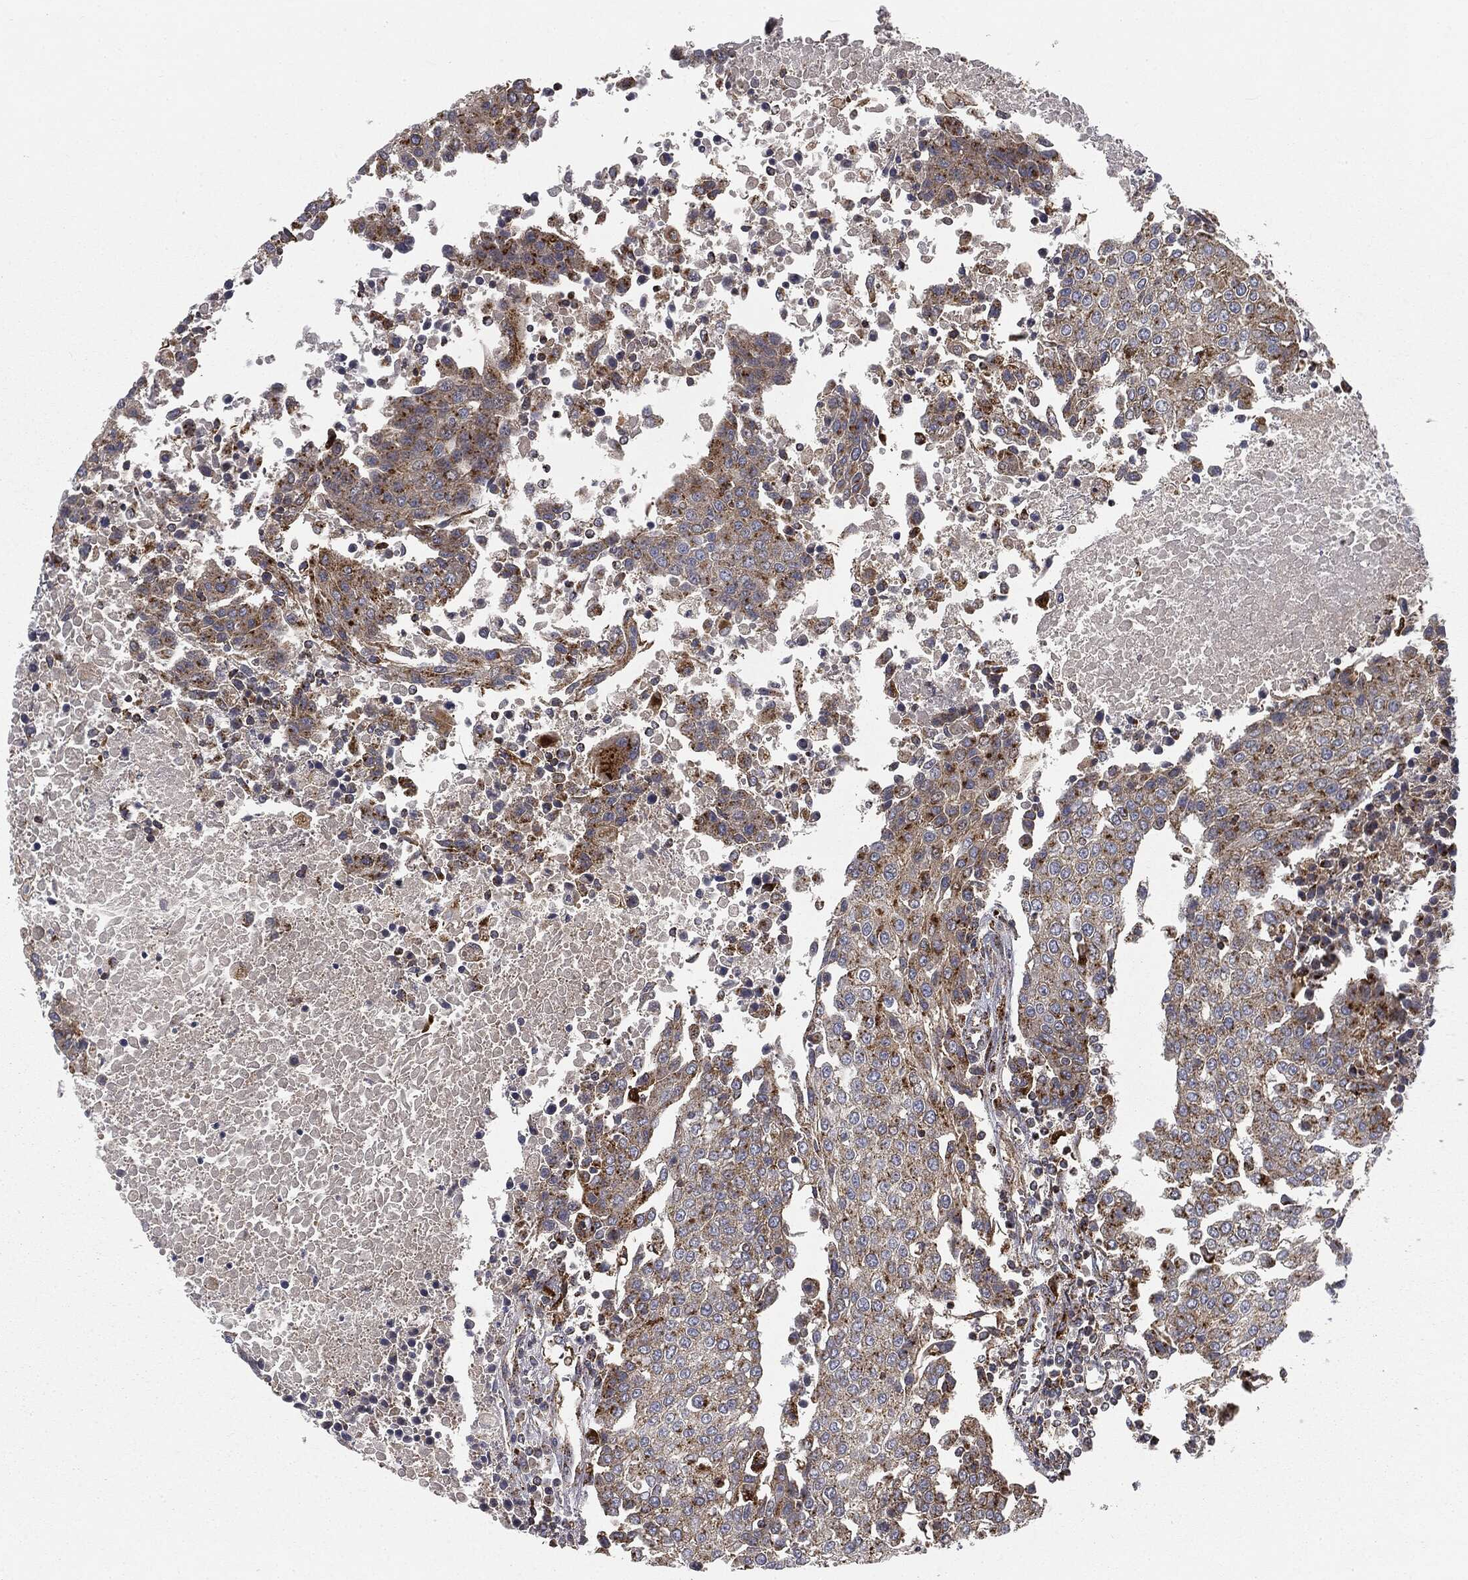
{"staining": {"intensity": "strong", "quantity": "25%-75%", "location": "cytoplasmic/membranous"}, "tissue": "urothelial cancer", "cell_type": "Tumor cells", "image_type": "cancer", "snomed": [{"axis": "morphology", "description": "Urothelial carcinoma, High grade"}, {"axis": "topography", "description": "Urinary bladder"}], "caption": "Urothelial cancer was stained to show a protein in brown. There is high levels of strong cytoplasmic/membranous expression in approximately 25%-75% of tumor cells. (DAB (3,3'-diaminobenzidine) IHC, brown staining for protein, blue staining for nuclei).", "gene": "CTSA", "patient": {"sex": "female", "age": 85}}